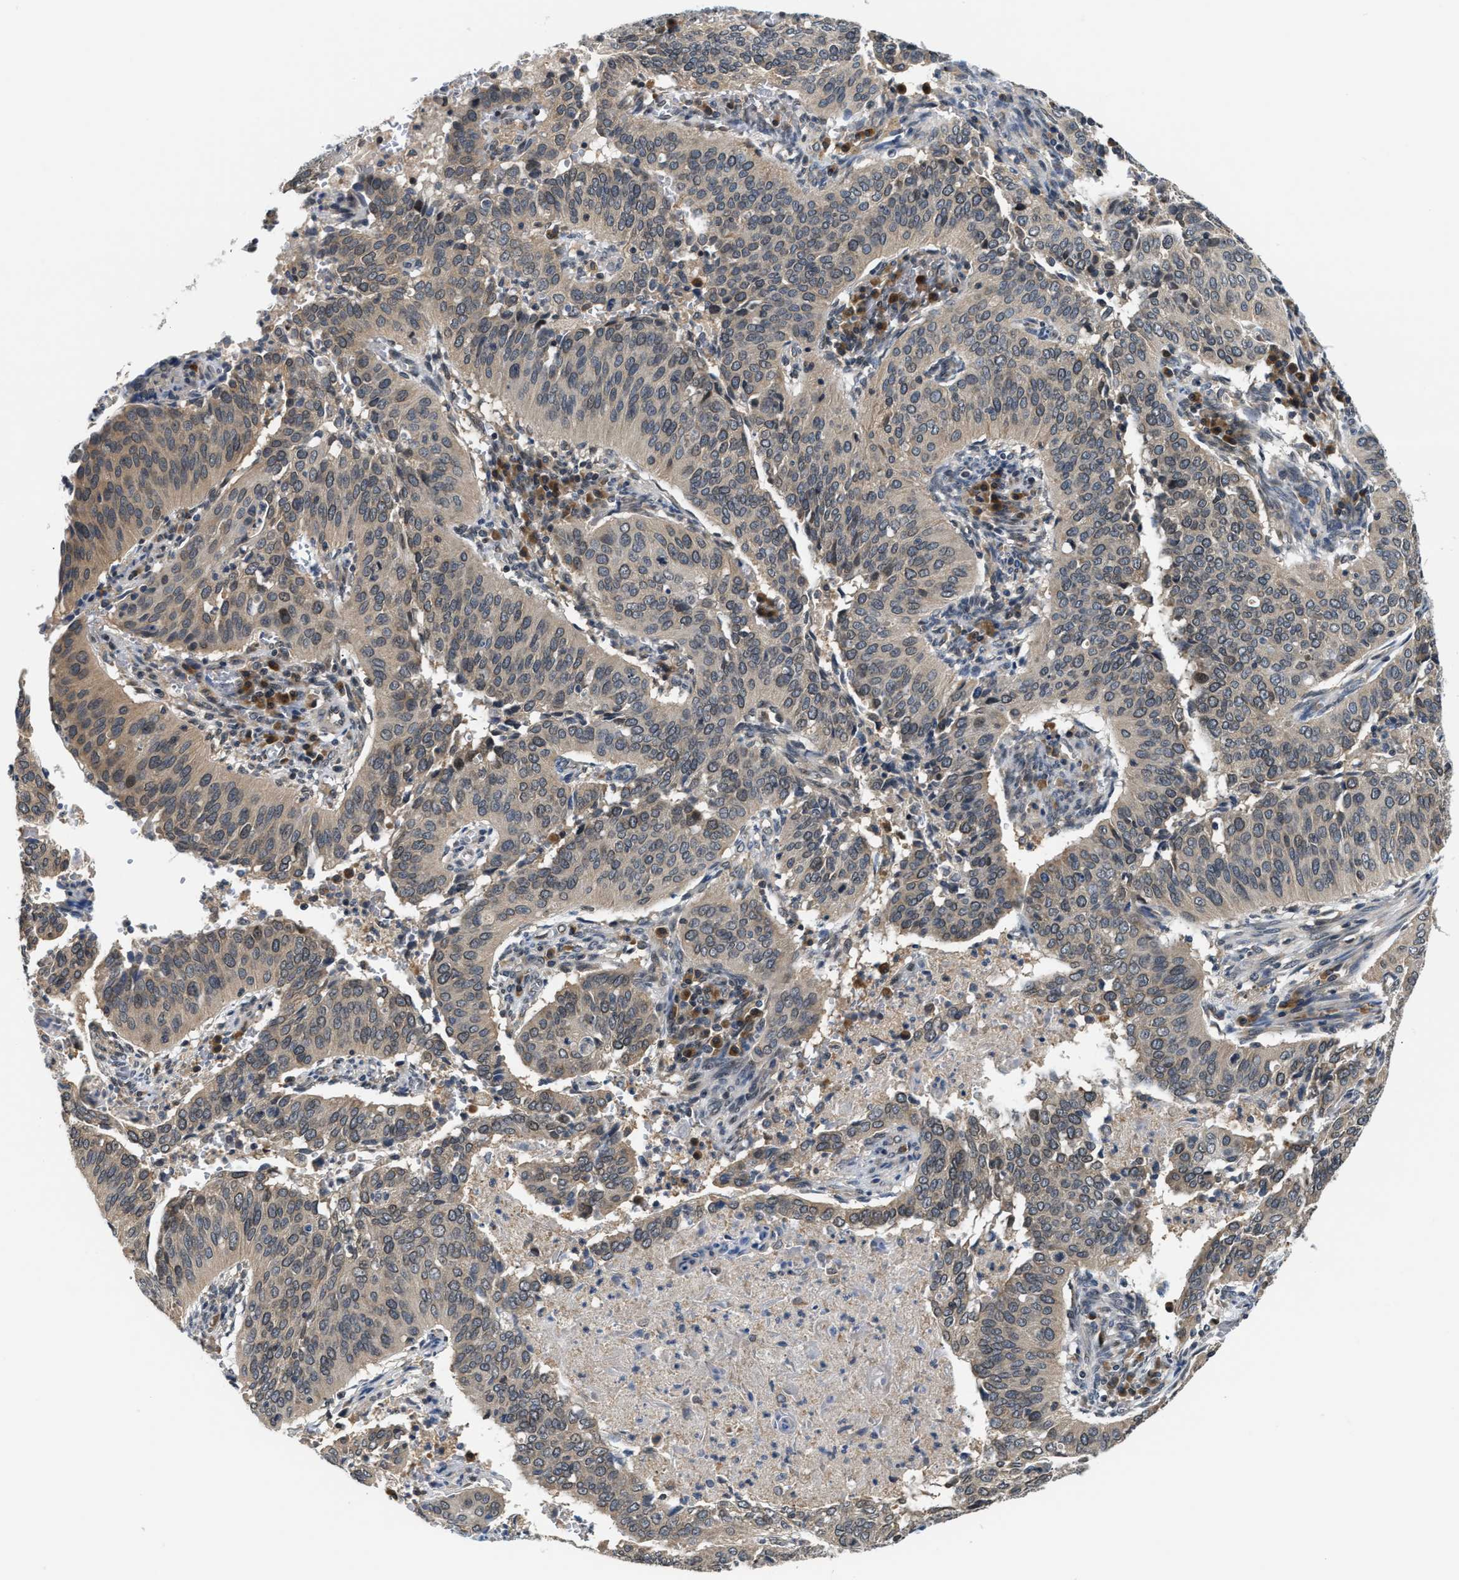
{"staining": {"intensity": "weak", "quantity": ">75%", "location": "cytoplasmic/membranous"}, "tissue": "cervical cancer", "cell_type": "Tumor cells", "image_type": "cancer", "snomed": [{"axis": "morphology", "description": "Squamous cell carcinoma, NOS"}, {"axis": "topography", "description": "Cervix"}], "caption": "Immunohistochemical staining of cervical cancer (squamous cell carcinoma) exhibits low levels of weak cytoplasmic/membranous protein positivity in approximately >75% of tumor cells.", "gene": "RAB29", "patient": {"sex": "female", "age": 39}}